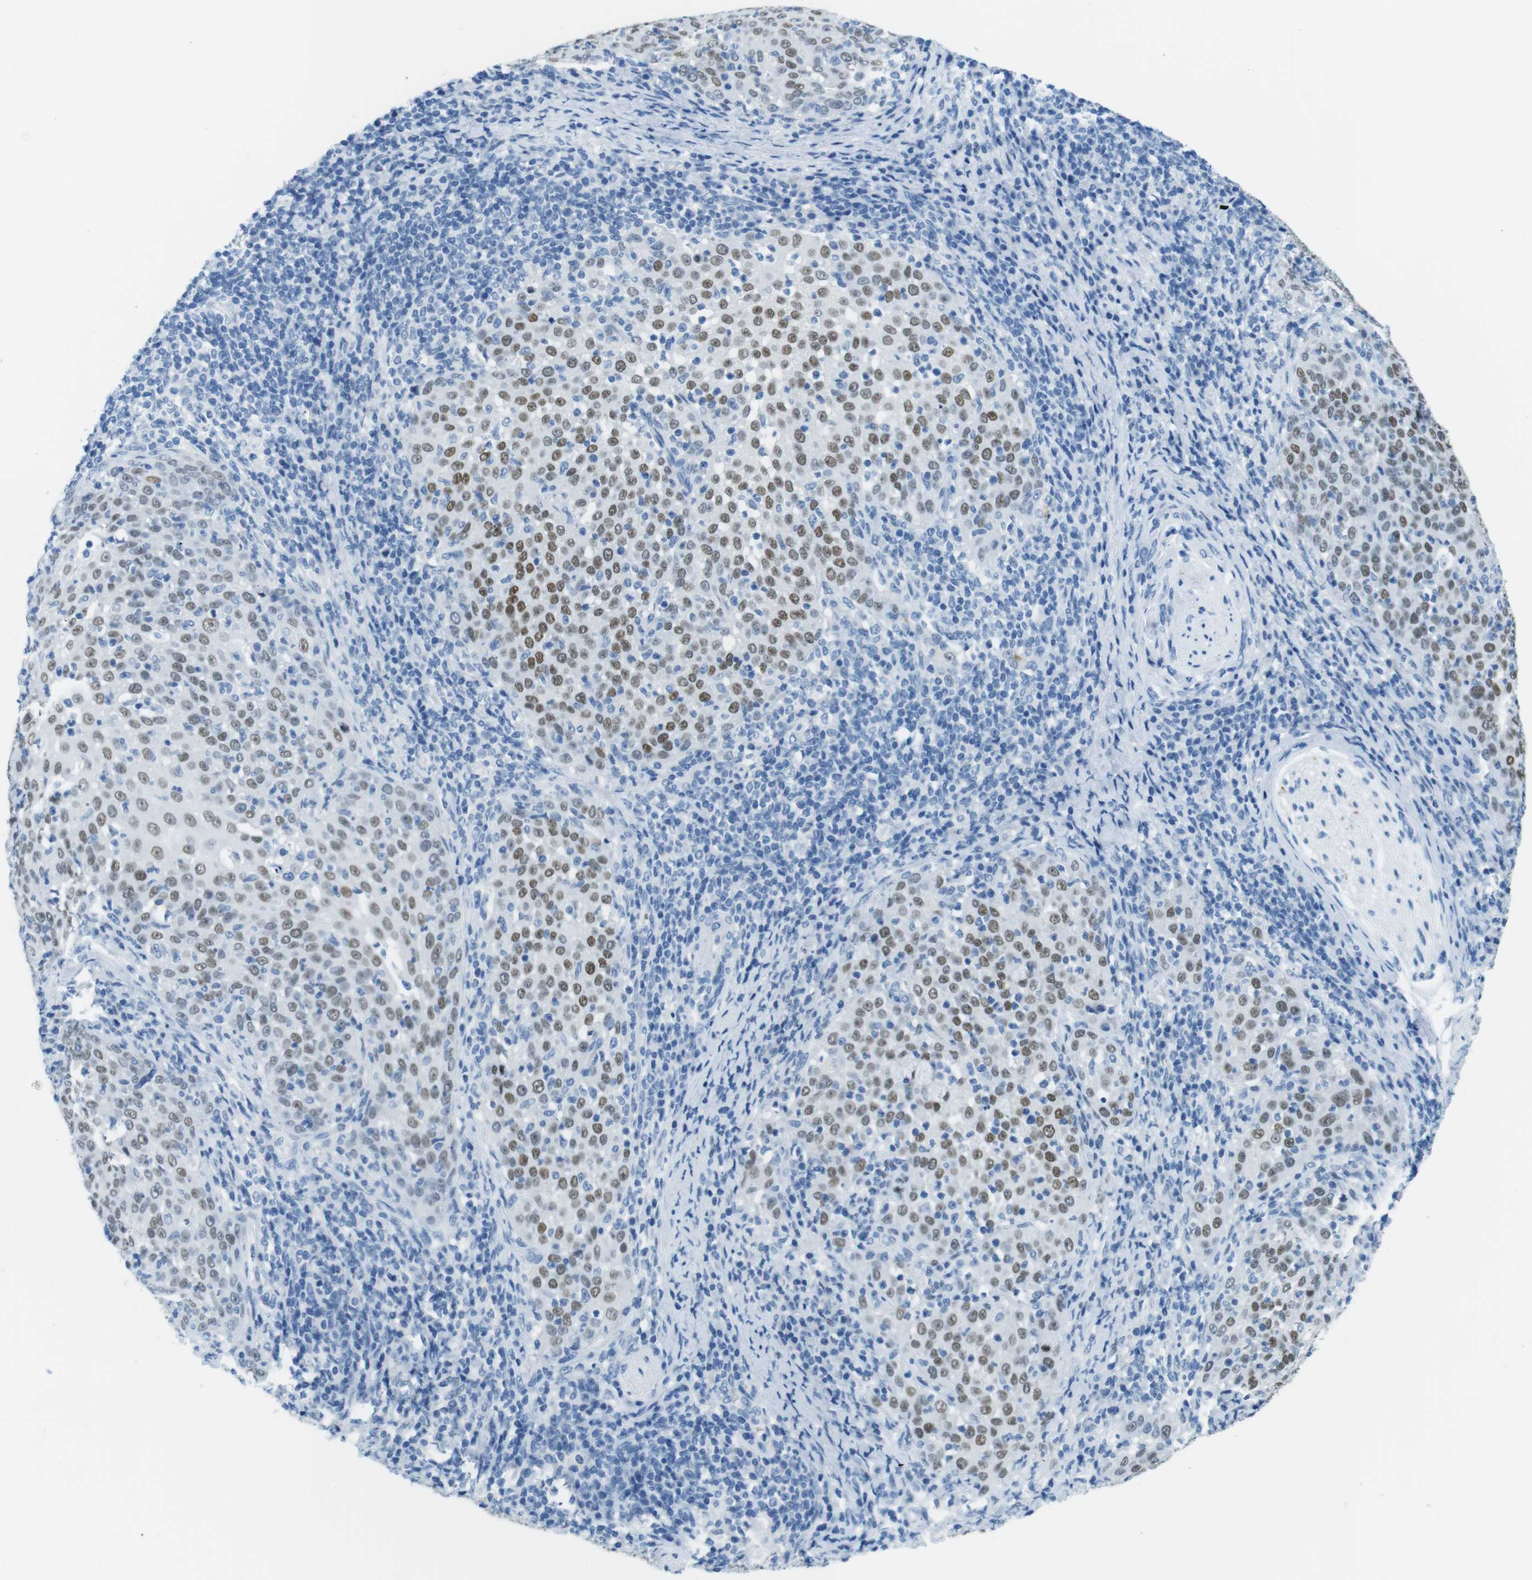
{"staining": {"intensity": "moderate", "quantity": "25%-75%", "location": "nuclear"}, "tissue": "cervical cancer", "cell_type": "Tumor cells", "image_type": "cancer", "snomed": [{"axis": "morphology", "description": "Squamous cell carcinoma, NOS"}, {"axis": "topography", "description": "Cervix"}], "caption": "About 25%-75% of tumor cells in cervical cancer (squamous cell carcinoma) display moderate nuclear protein expression as visualized by brown immunohistochemical staining.", "gene": "TFAP2C", "patient": {"sex": "female", "age": 51}}